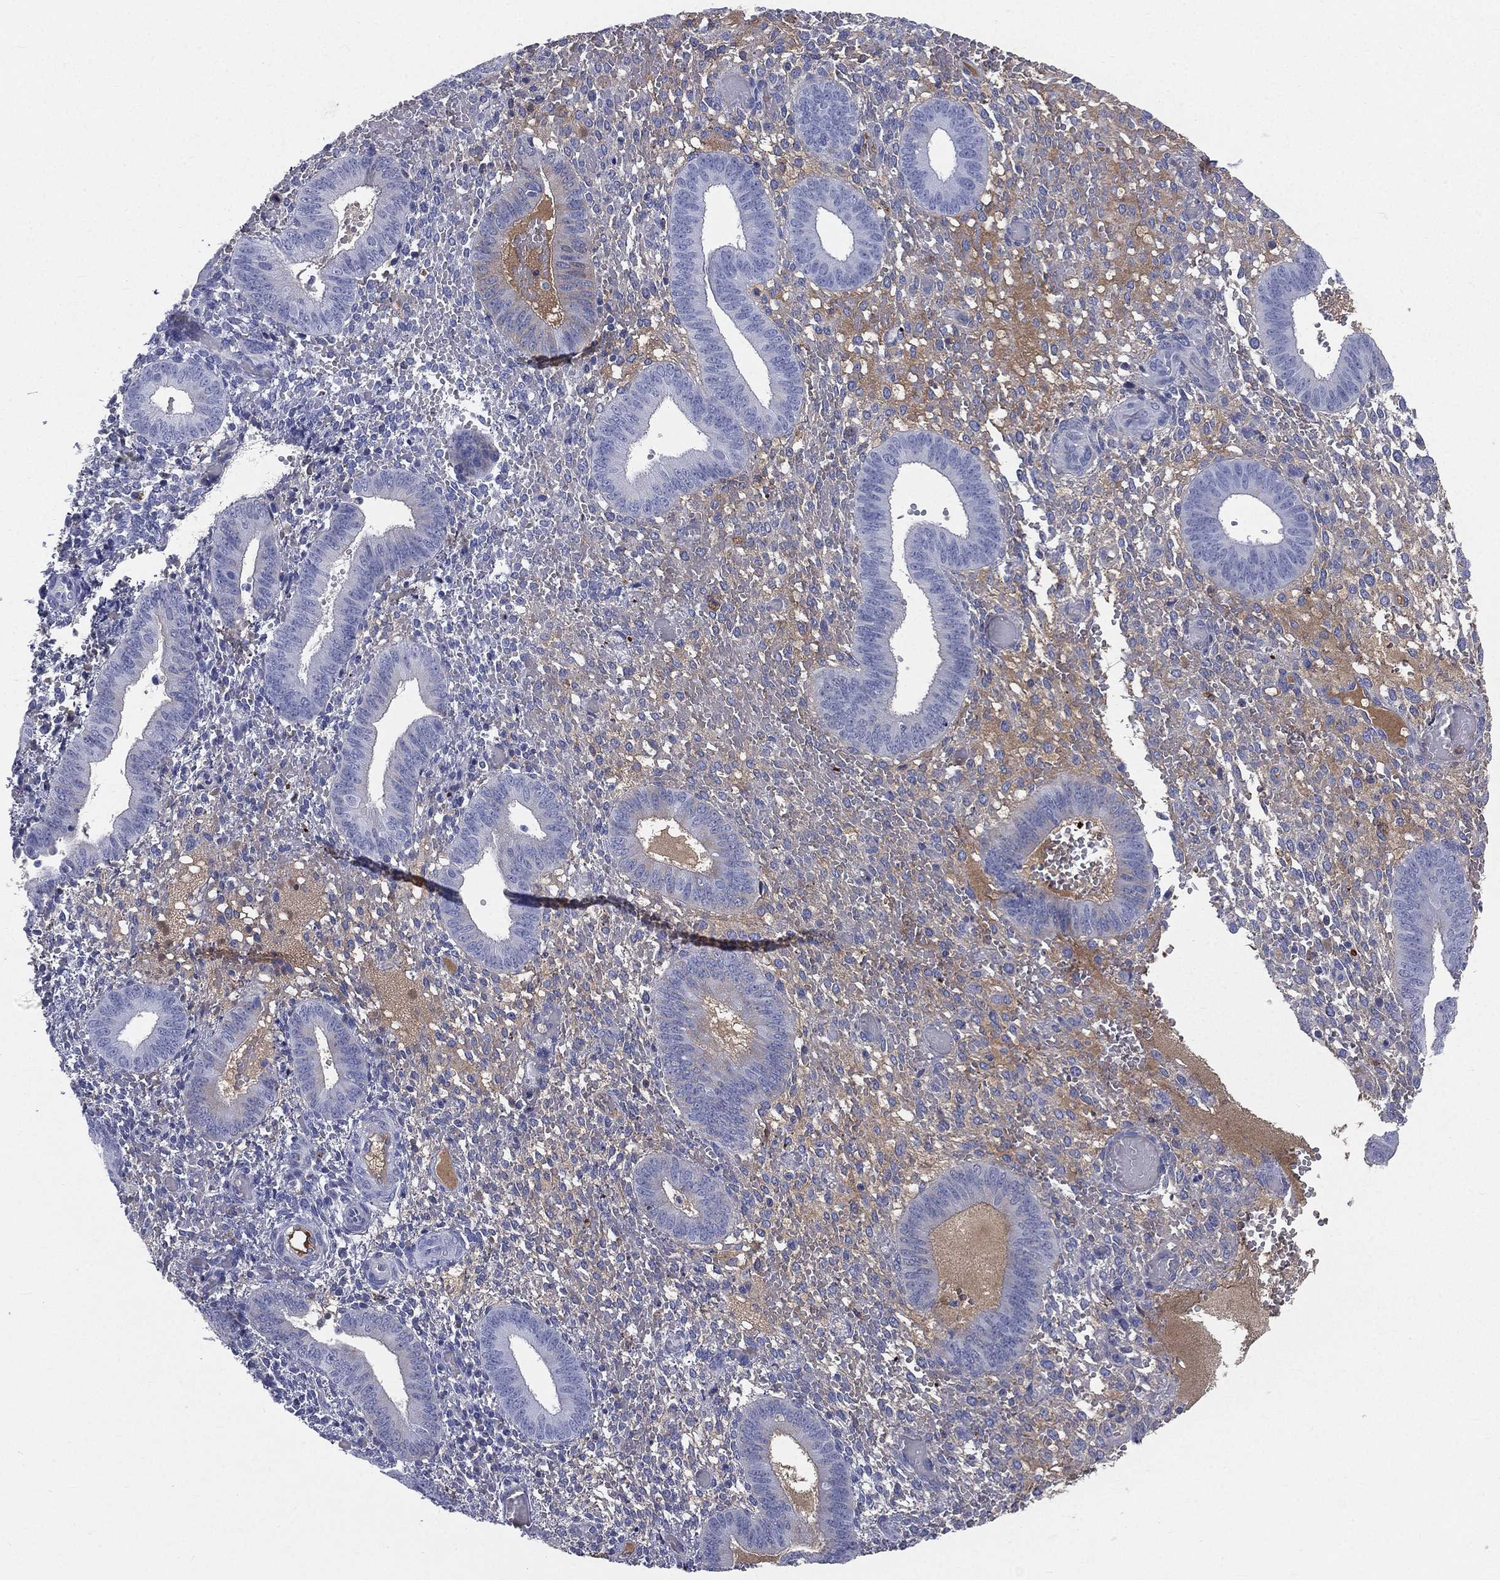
{"staining": {"intensity": "negative", "quantity": "none", "location": "none"}, "tissue": "endometrium", "cell_type": "Cells in endometrial stroma", "image_type": "normal", "snomed": [{"axis": "morphology", "description": "Normal tissue, NOS"}, {"axis": "topography", "description": "Endometrium"}], "caption": "A high-resolution histopathology image shows IHC staining of benign endometrium, which displays no significant positivity in cells in endometrial stroma. (DAB immunohistochemistry, high magnification).", "gene": "HP", "patient": {"sex": "female", "age": 42}}